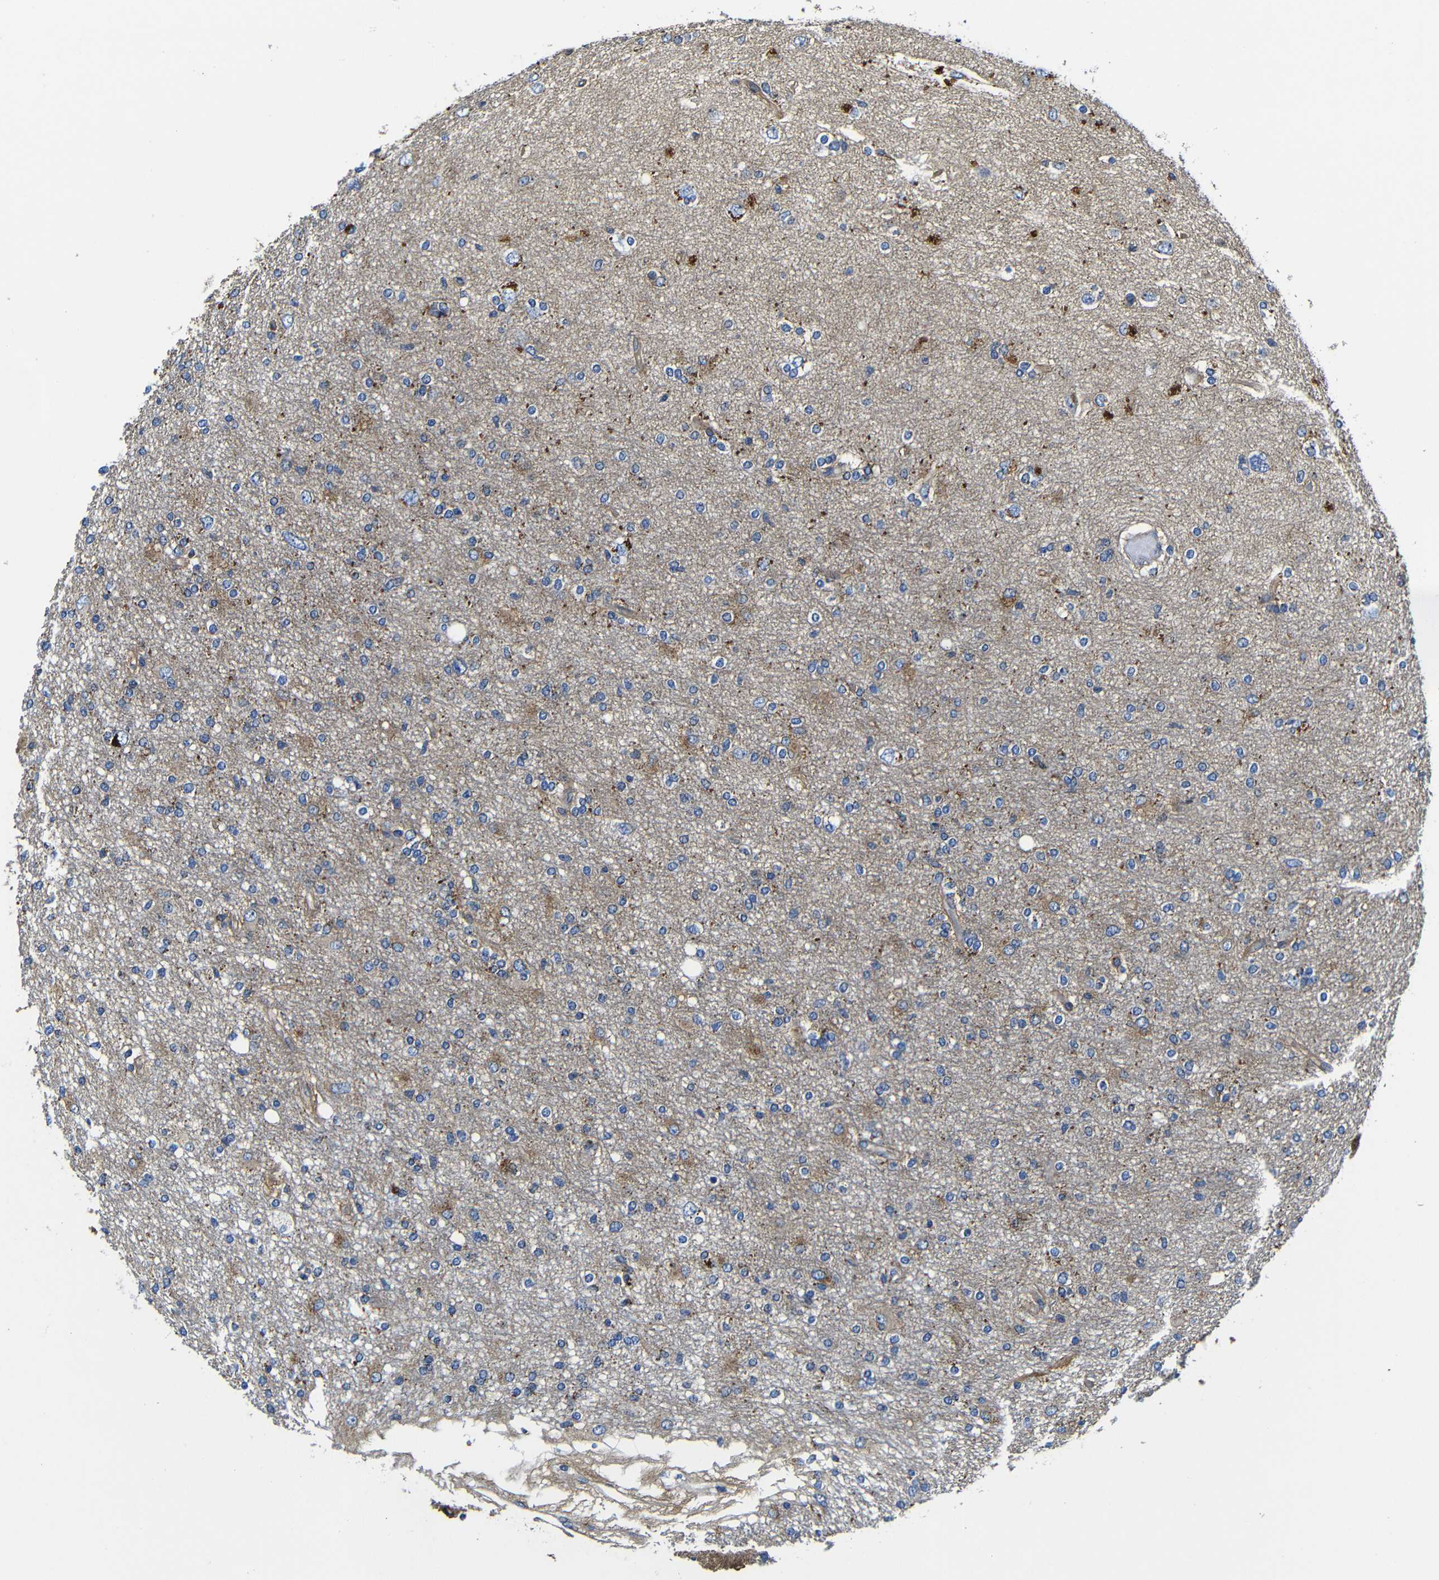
{"staining": {"intensity": "moderate", "quantity": "<25%", "location": "cytoplasmic/membranous"}, "tissue": "glioma", "cell_type": "Tumor cells", "image_type": "cancer", "snomed": [{"axis": "morphology", "description": "Glioma, malignant, High grade"}, {"axis": "topography", "description": "Brain"}], "caption": "Protein expression analysis of glioma reveals moderate cytoplasmic/membranous positivity in approximately <25% of tumor cells.", "gene": "GIMAP2", "patient": {"sex": "female", "age": 59}}